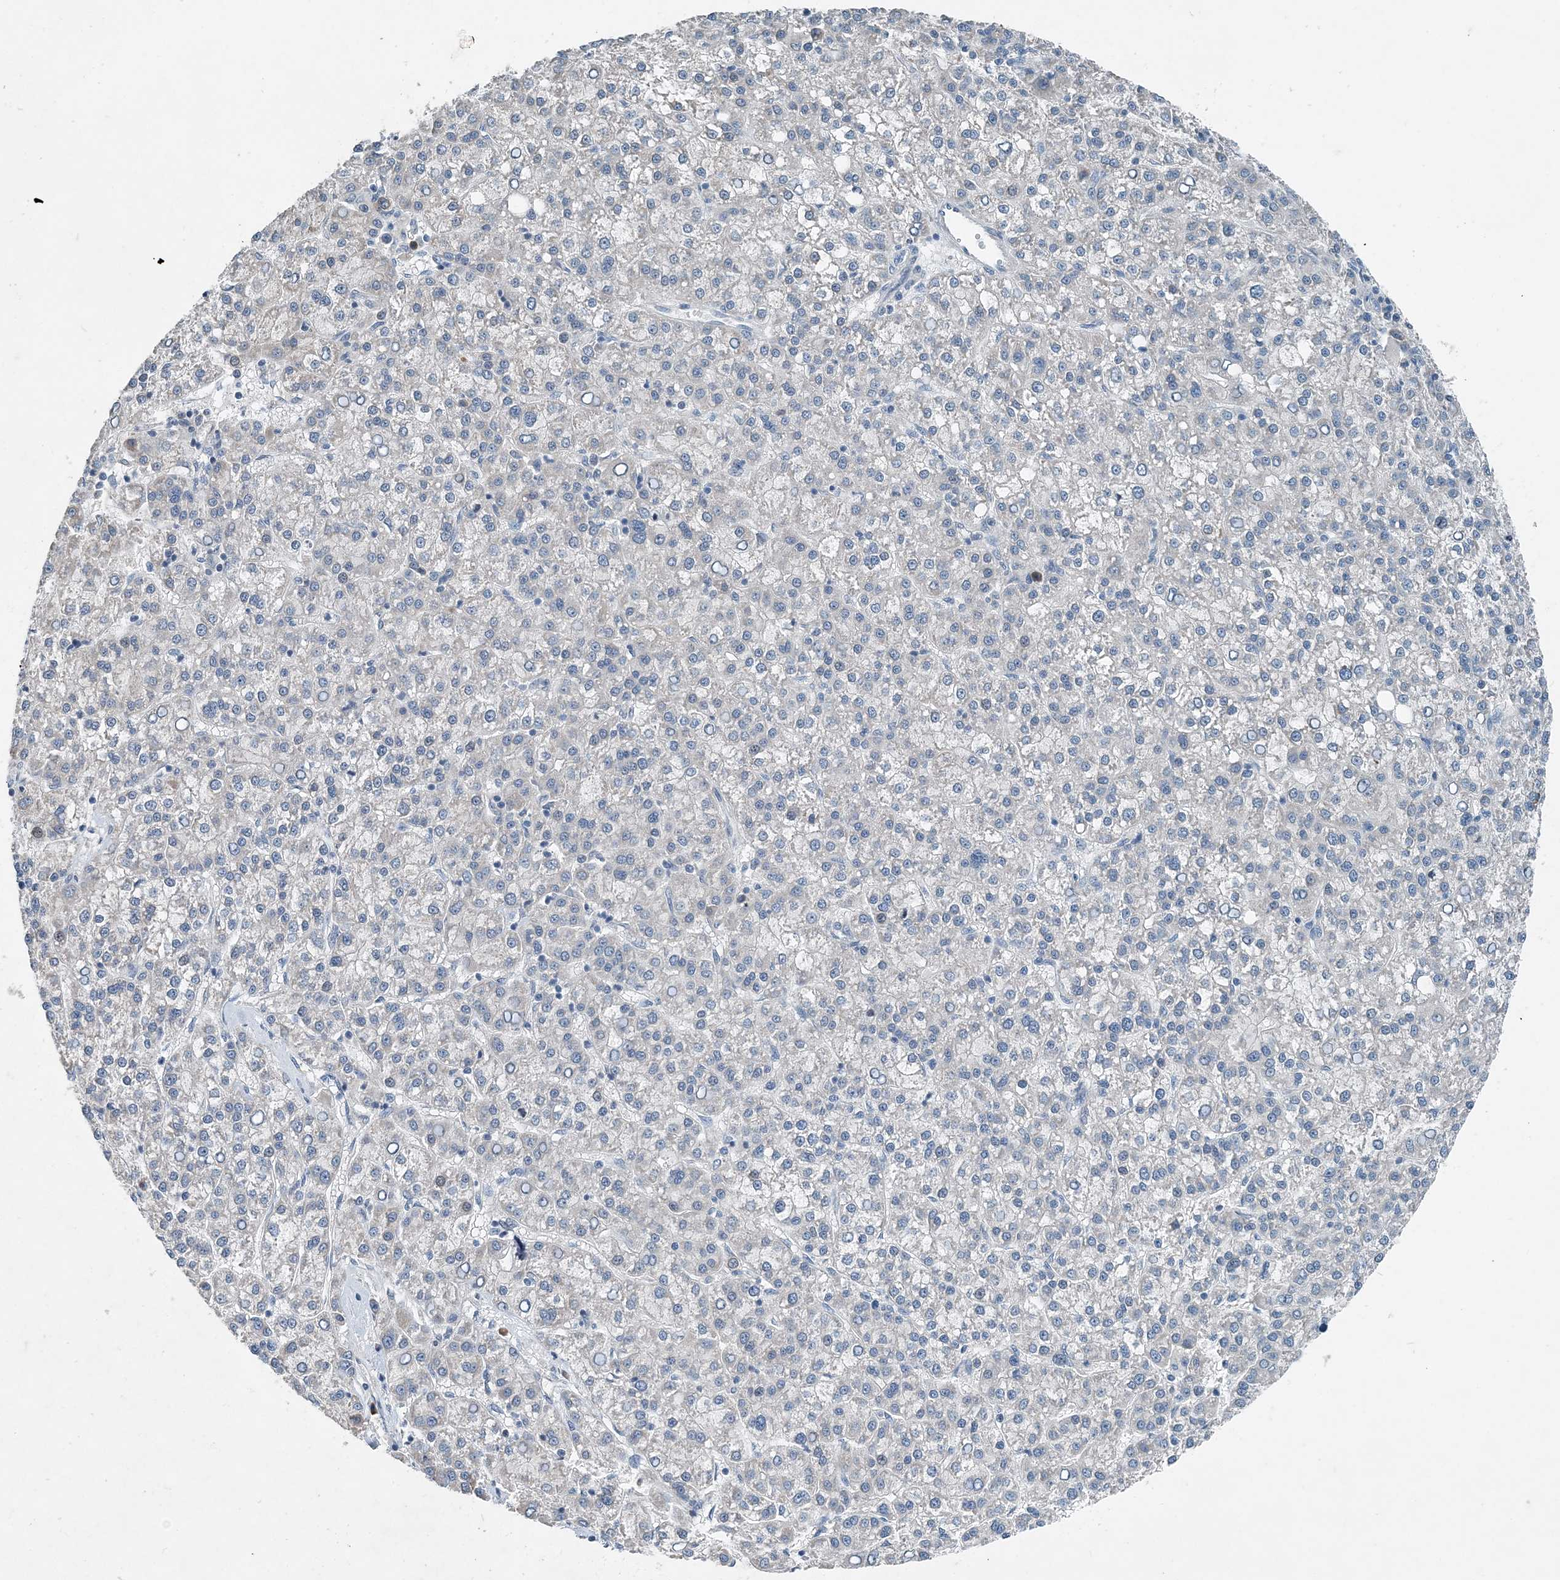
{"staining": {"intensity": "negative", "quantity": "none", "location": "none"}, "tissue": "liver cancer", "cell_type": "Tumor cells", "image_type": "cancer", "snomed": [{"axis": "morphology", "description": "Carcinoma, Hepatocellular, NOS"}, {"axis": "topography", "description": "Liver"}], "caption": "Immunohistochemistry (IHC) micrograph of neoplastic tissue: human liver cancer (hepatocellular carcinoma) stained with DAB (3,3'-diaminobenzidine) reveals no significant protein positivity in tumor cells.", "gene": "EEF1A2", "patient": {"sex": "female", "age": 58}}